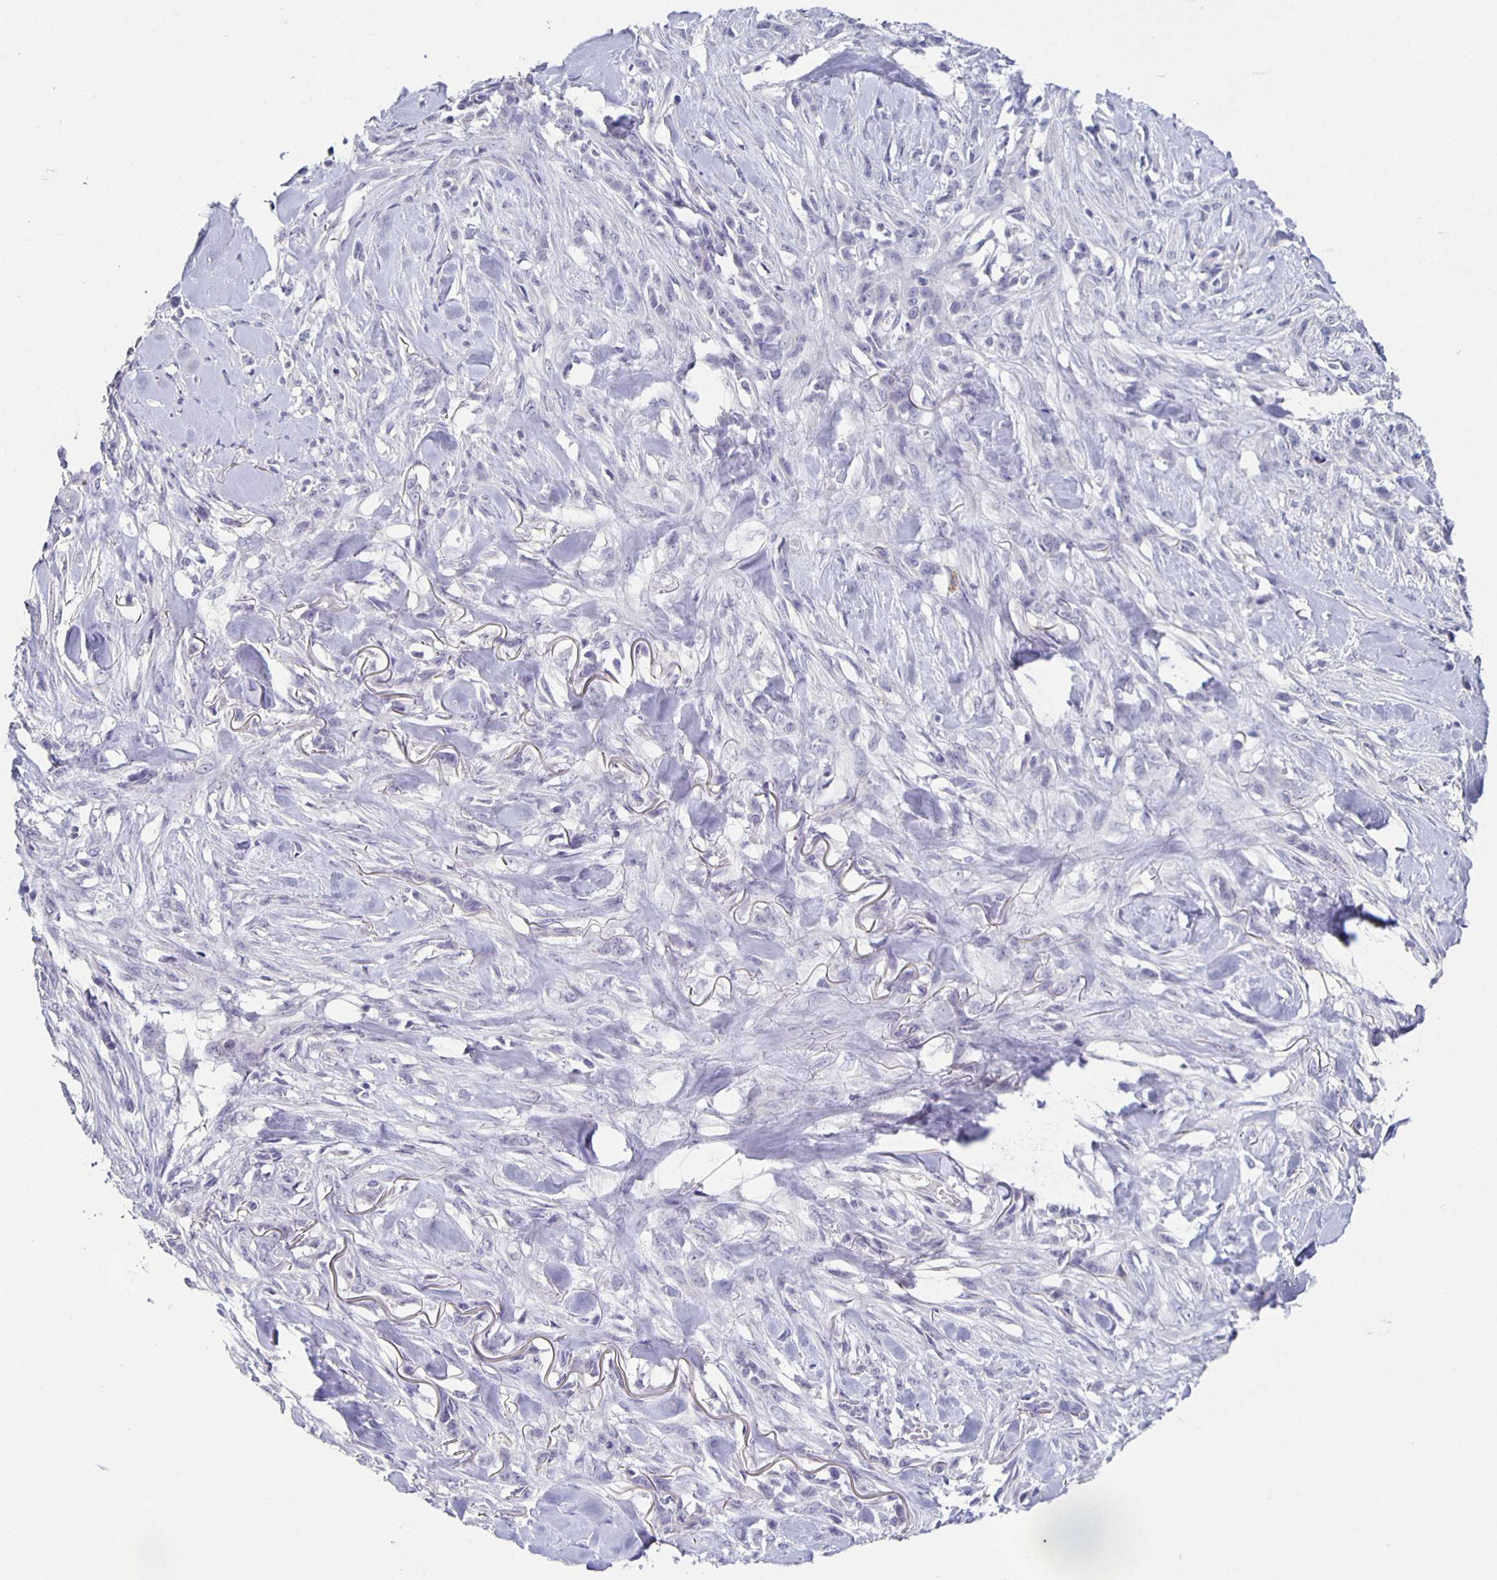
{"staining": {"intensity": "negative", "quantity": "none", "location": "none"}, "tissue": "skin cancer", "cell_type": "Tumor cells", "image_type": "cancer", "snomed": [{"axis": "morphology", "description": "Squamous cell carcinoma, NOS"}, {"axis": "topography", "description": "Skin"}], "caption": "Skin cancer (squamous cell carcinoma) was stained to show a protein in brown. There is no significant staining in tumor cells.", "gene": "CARNS1", "patient": {"sex": "female", "age": 59}}